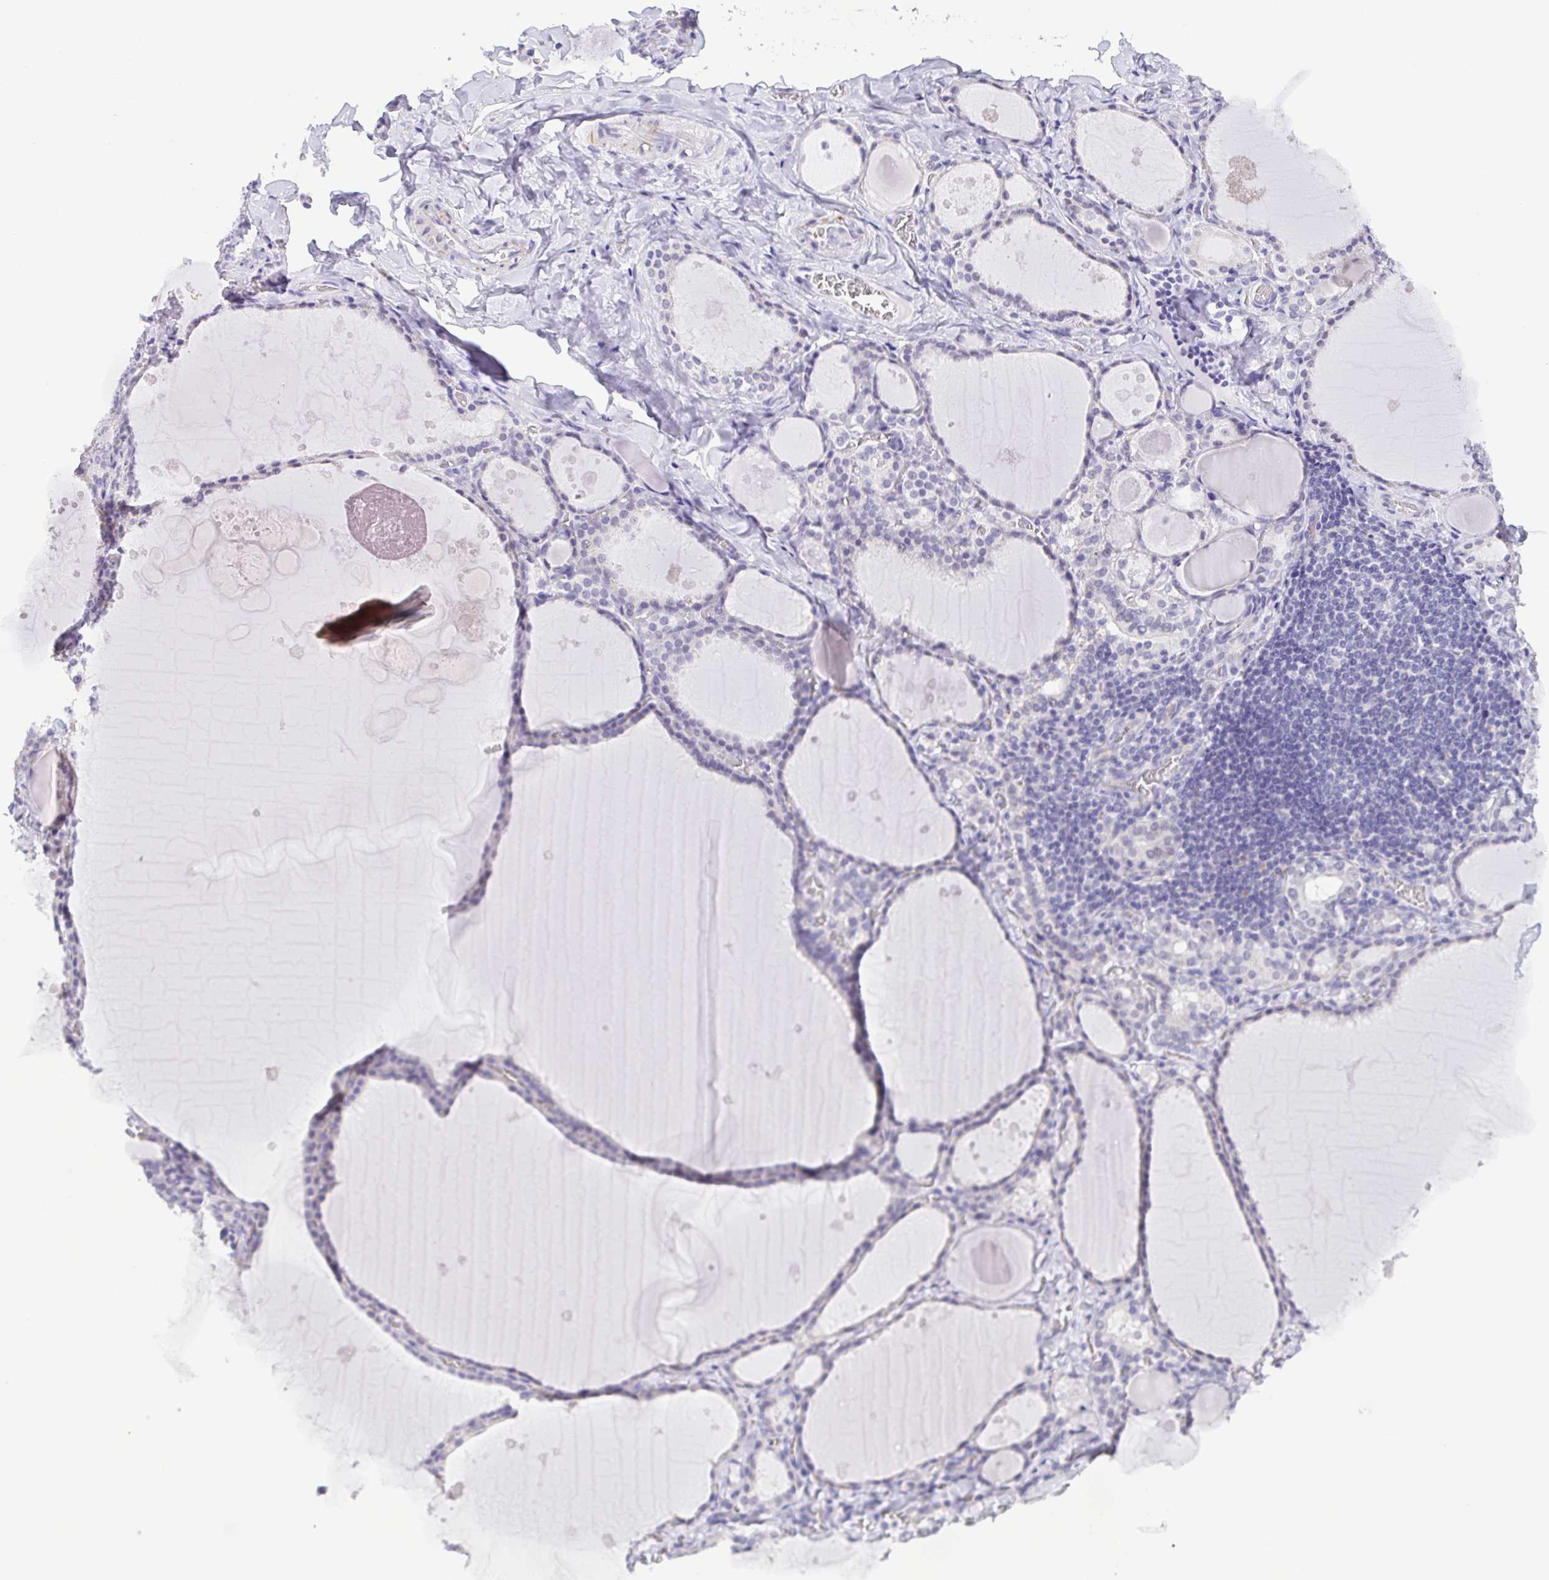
{"staining": {"intensity": "negative", "quantity": "none", "location": "none"}, "tissue": "thyroid gland", "cell_type": "Glandular cells", "image_type": "normal", "snomed": [{"axis": "morphology", "description": "Normal tissue, NOS"}, {"axis": "topography", "description": "Thyroid gland"}], "caption": "Immunohistochemistry (IHC) image of normal thyroid gland: thyroid gland stained with DAB (3,3'-diaminobenzidine) exhibits no significant protein expression in glandular cells.", "gene": "MYL7", "patient": {"sex": "male", "age": 56}}